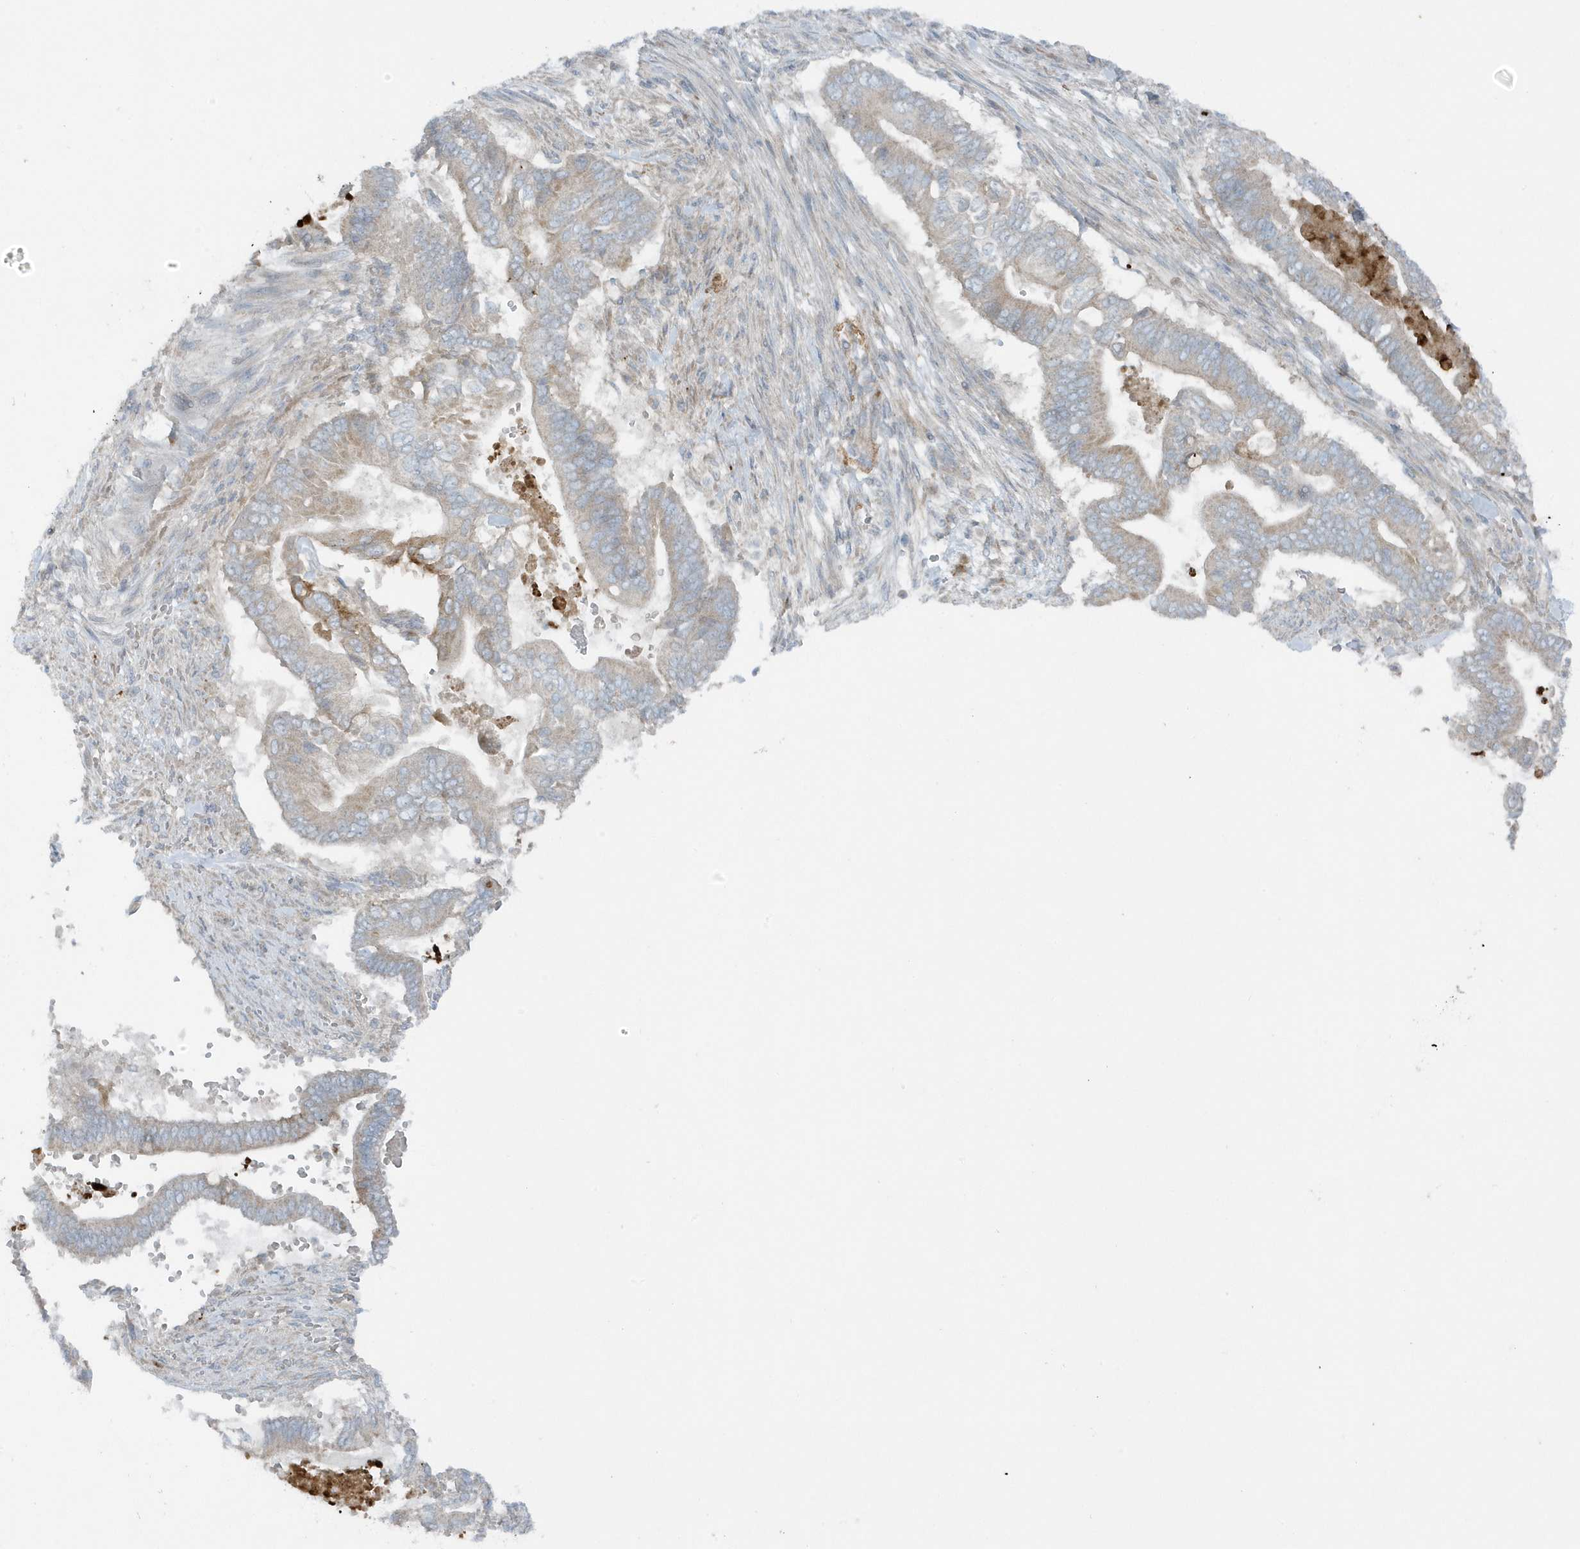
{"staining": {"intensity": "weak", "quantity": "25%-75%", "location": "cytoplasmic/membranous"}, "tissue": "pancreatic cancer", "cell_type": "Tumor cells", "image_type": "cancer", "snomed": [{"axis": "morphology", "description": "Adenocarcinoma, NOS"}, {"axis": "topography", "description": "Pancreas"}], "caption": "Protein analysis of pancreatic cancer tissue displays weak cytoplasmic/membranous positivity in about 25%-75% of tumor cells. (DAB IHC with brightfield microscopy, high magnification).", "gene": "SLC38A2", "patient": {"sex": "male", "age": 68}}